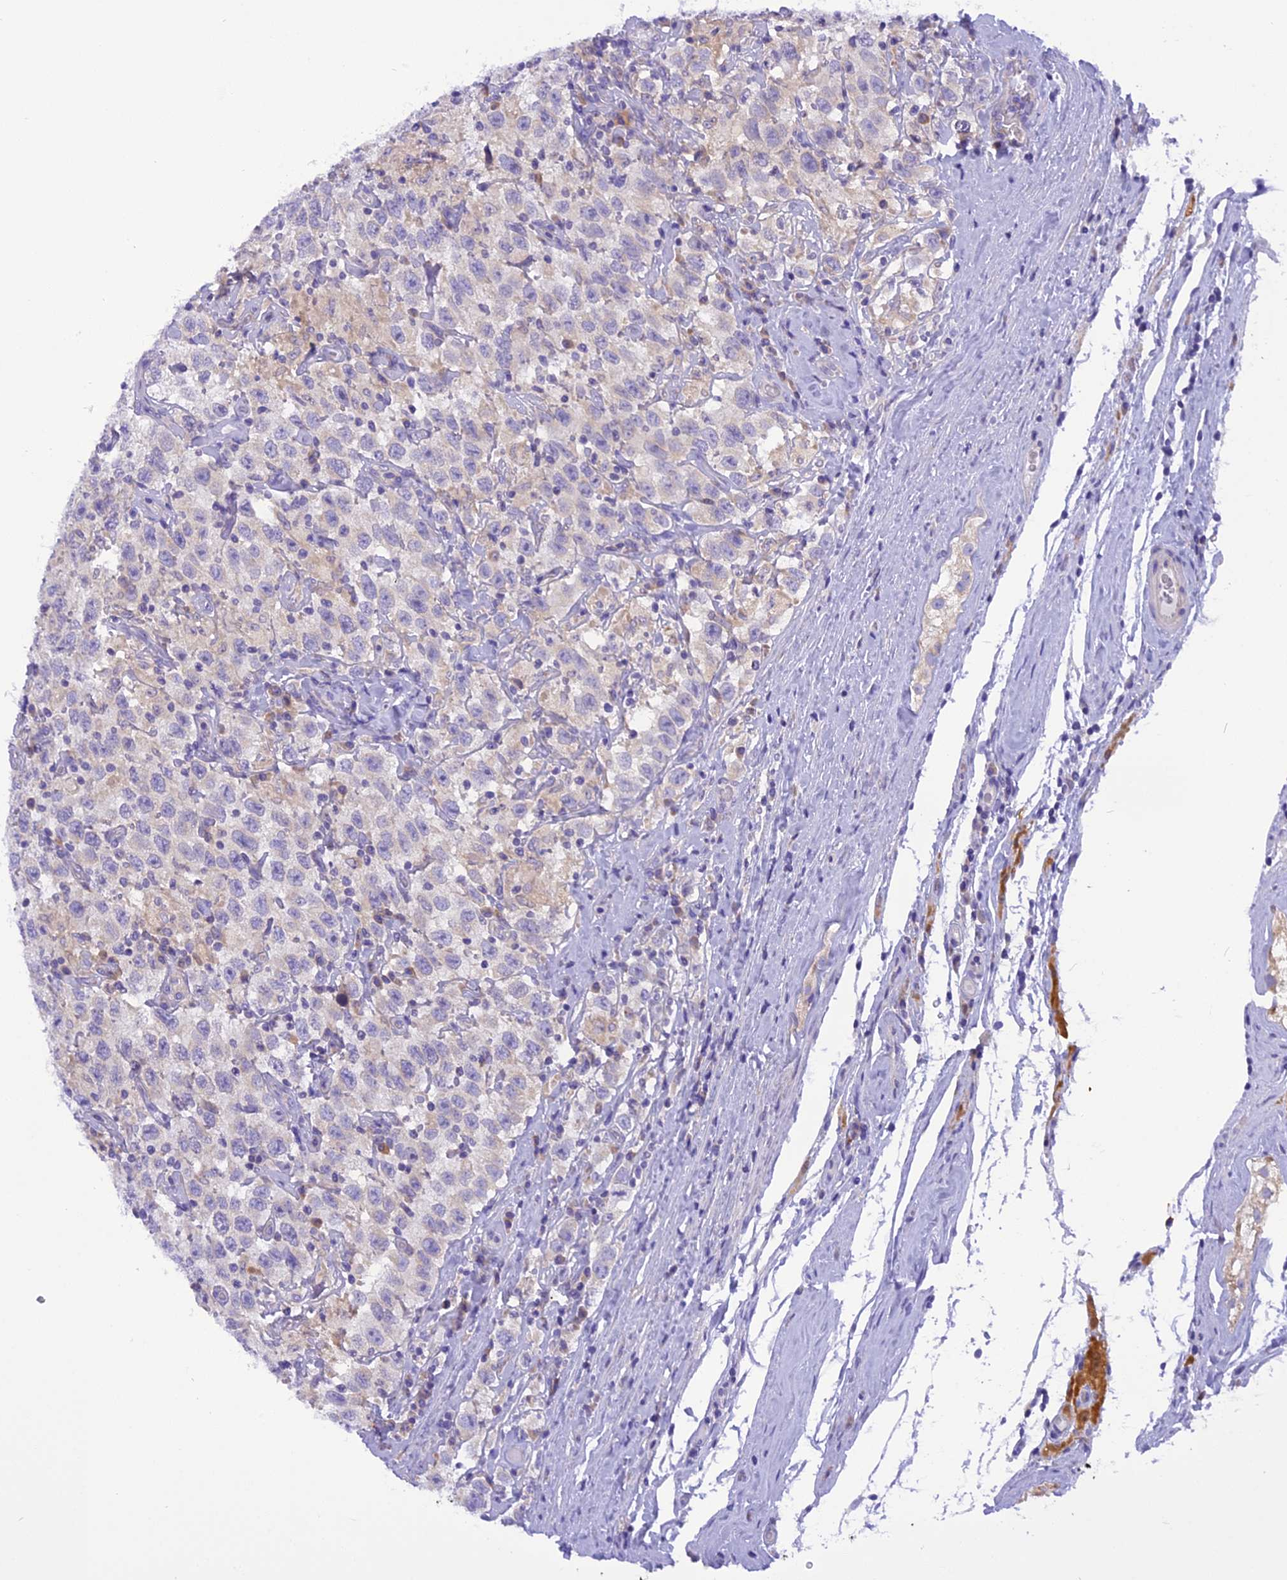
{"staining": {"intensity": "negative", "quantity": "none", "location": "none"}, "tissue": "testis cancer", "cell_type": "Tumor cells", "image_type": "cancer", "snomed": [{"axis": "morphology", "description": "Seminoma, NOS"}, {"axis": "topography", "description": "Testis"}], "caption": "A photomicrograph of human testis cancer is negative for staining in tumor cells.", "gene": "TRIM3", "patient": {"sex": "male", "age": 41}}